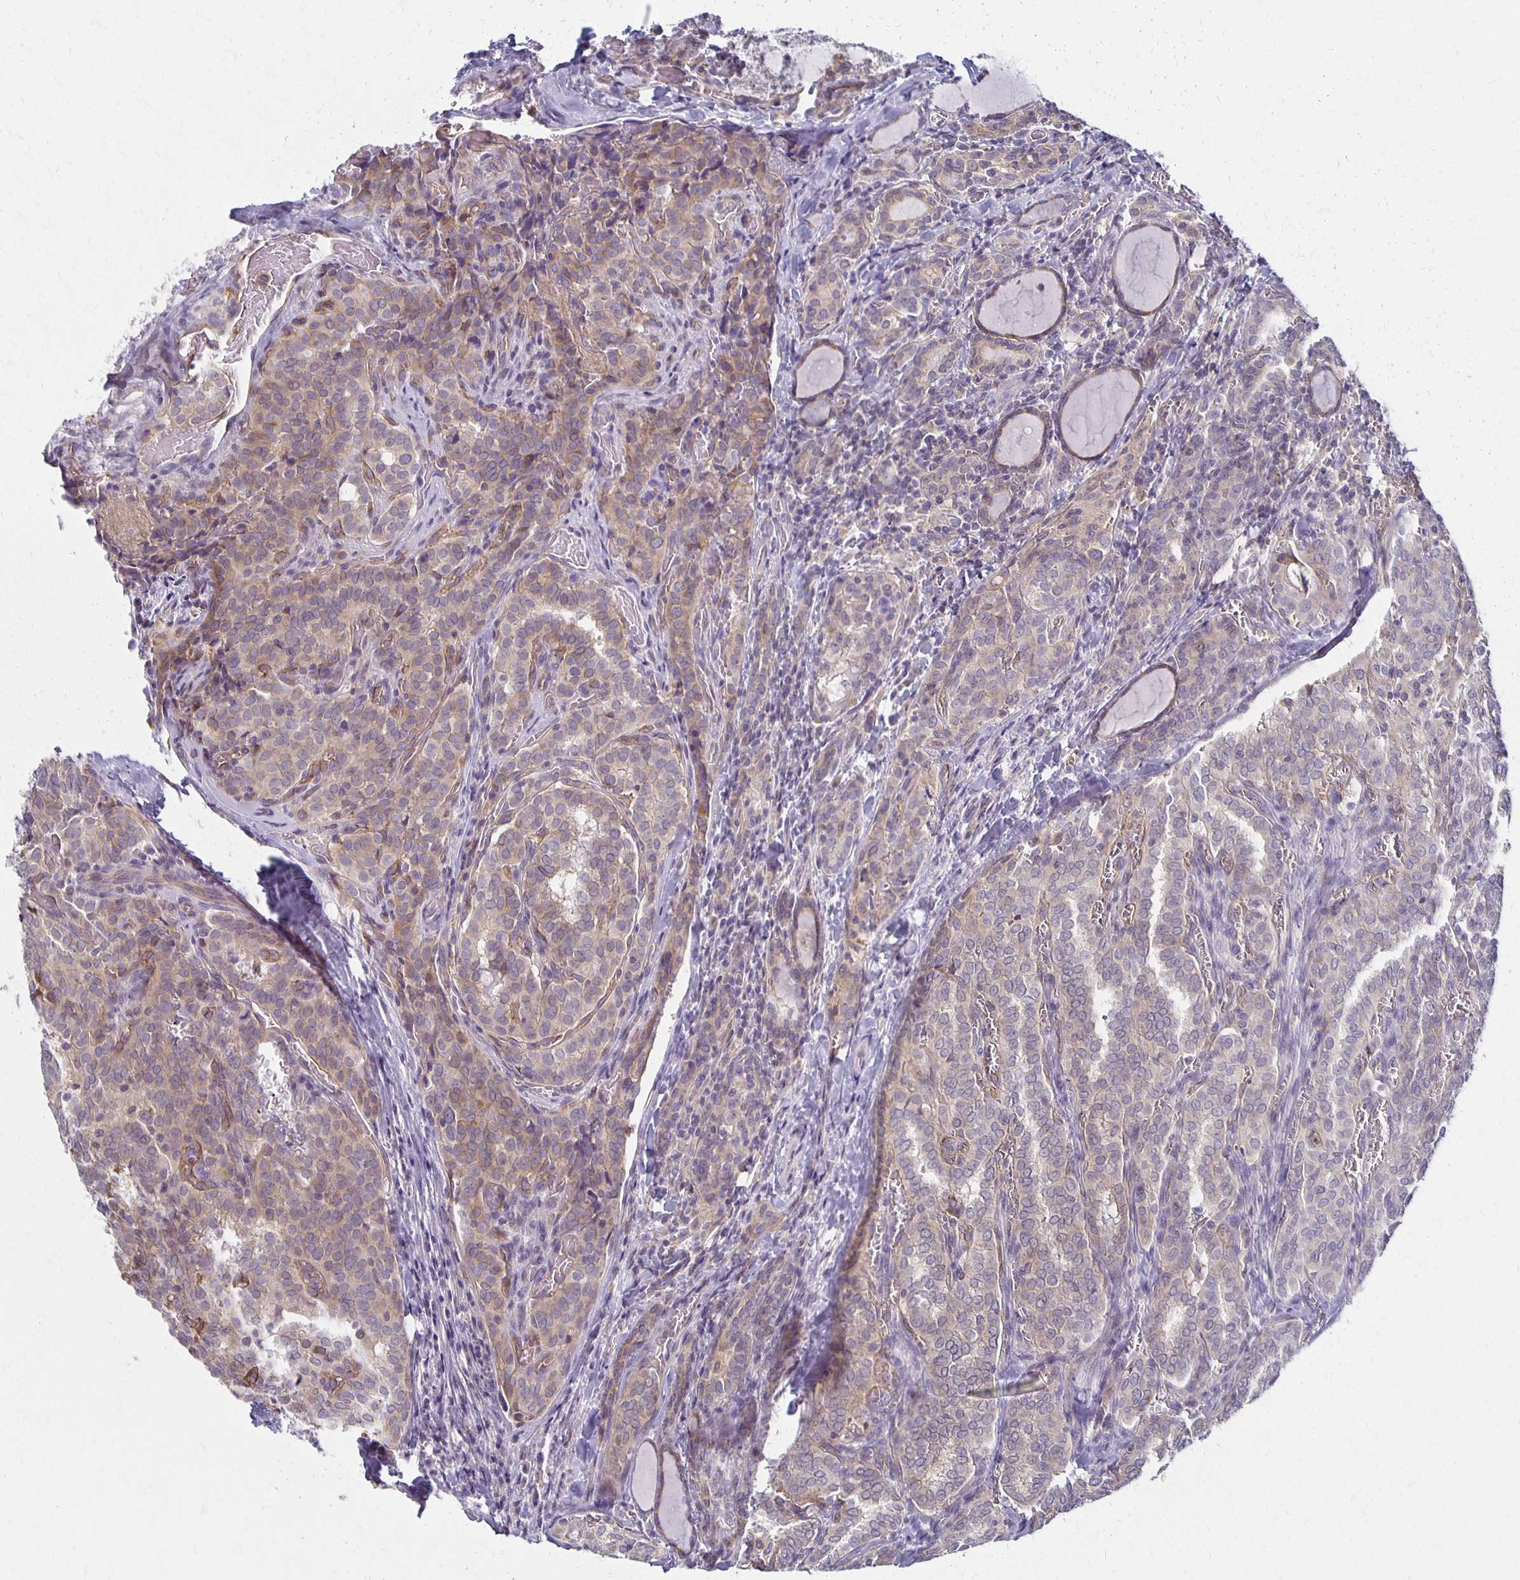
{"staining": {"intensity": "weak", "quantity": "25%-75%", "location": "cytoplasmic/membranous"}, "tissue": "thyroid cancer", "cell_type": "Tumor cells", "image_type": "cancer", "snomed": [{"axis": "morphology", "description": "Papillary adenocarcinoma, NOS"}, {"axis": "topography", "description": "Thyroid gland"}], "caption": "Human papillary adenocarcinoma (thyroid) stained with a brown dye reveals weak cytoplasmic/membranous positive expression in about 25%-75% of tumor cells.", "gene": "GPX4", "patient": {"sex": "female", "age": 30}}